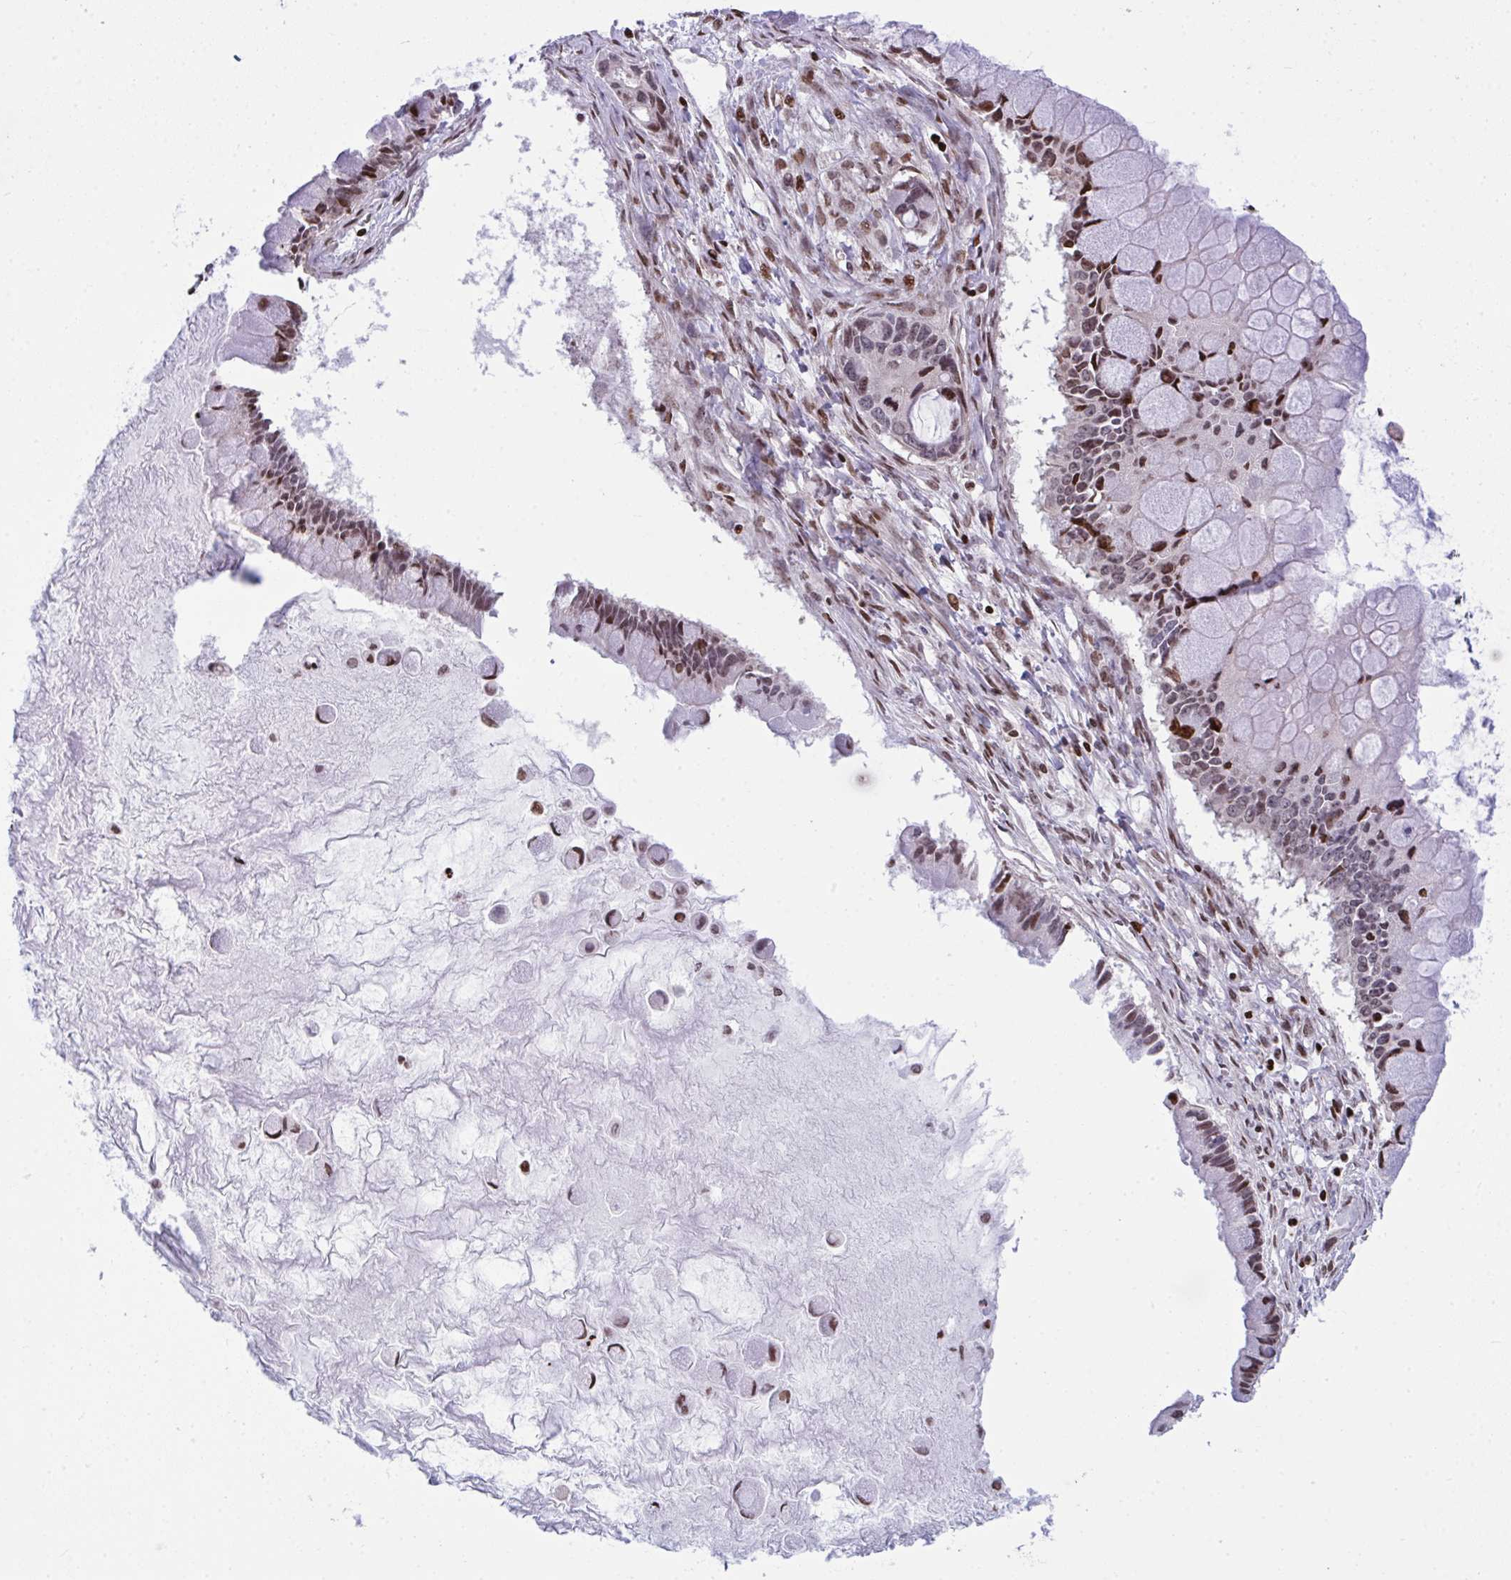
{"staining": {"intensity": "moderate", "quantity": ">75%", "location": "nuclear"}, "tissue": "ovarian cancer", "cell_type": "Tumor cells", "image_type": "cancer", "snomed": [{"axis": "morphology", "description": "Cystadenocarcinoma, mucinous, NOS"}, {"axis": "topography", "description": "Ovary"}], "caption": "Immunohistochemical staining of human ovarian mucinous cystadenocarcinoma reveals medium levels of moderate nuclear positivity in approximately >75% of tumor cells.", "gene": "RAPGEF5", "patient": {"sex": "female", "age": 63}}